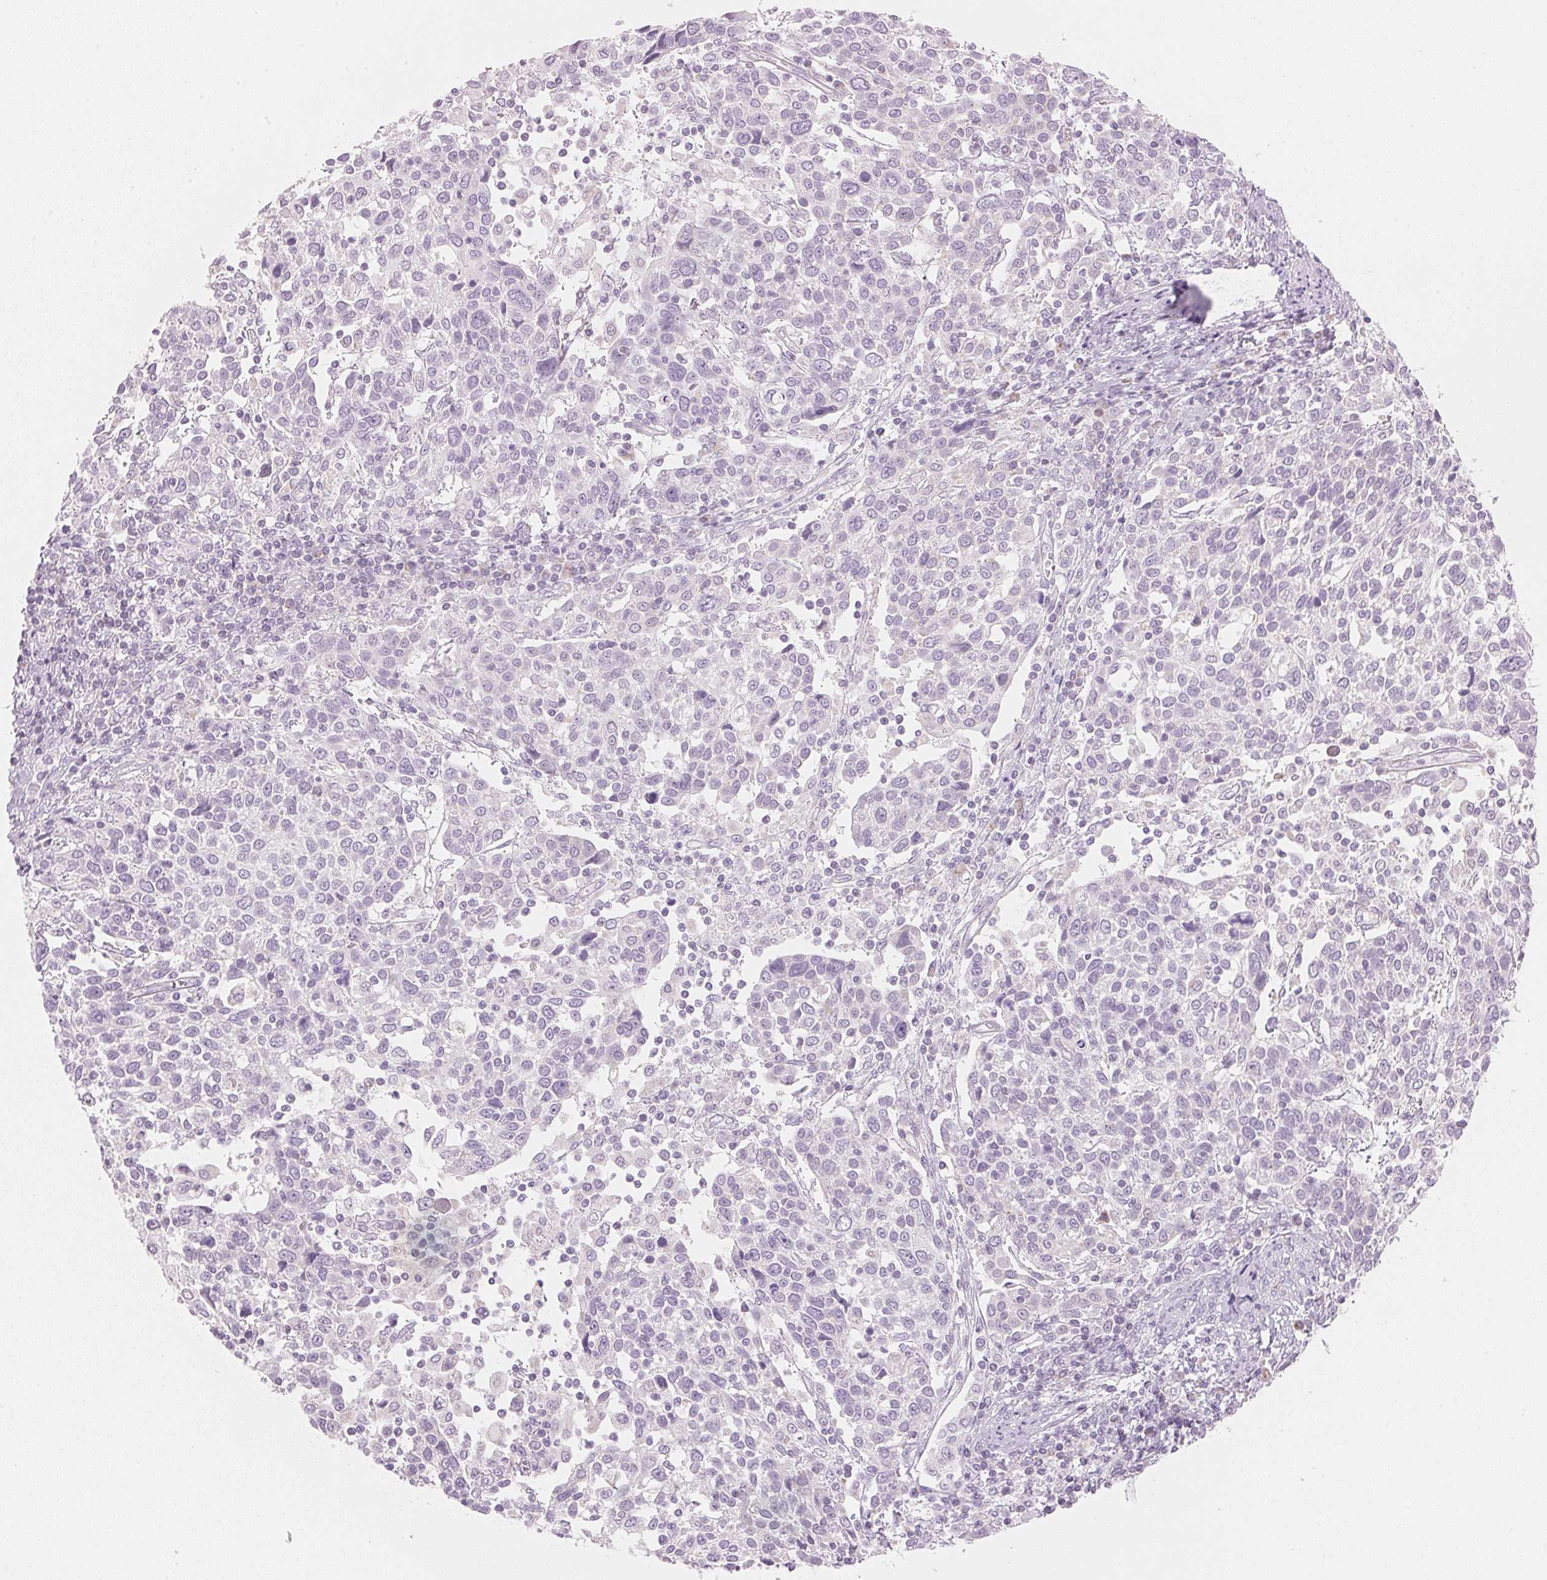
{"staining": {"intensity": "negative", "quantity": "none", "location": "none"}, "tissue": "cervical cancer", "cell_type": "Tumor cells", "image_type": "cancer", "snomed": [{"axis": "morphology", "description": "Squamous cell carcinoma, NOS"}, {"axis": "topography", "description": "Cervix"}], "caption": "This photomicrograph is of cervical cancer (squamous cell carcinoma) stained with IHC to label a protein in brown with the nuclei are counter-stained blue. There is no expression in tumor cells.", "gene": "HOXB13", "patient": {"sex": "female", "age": 61}}